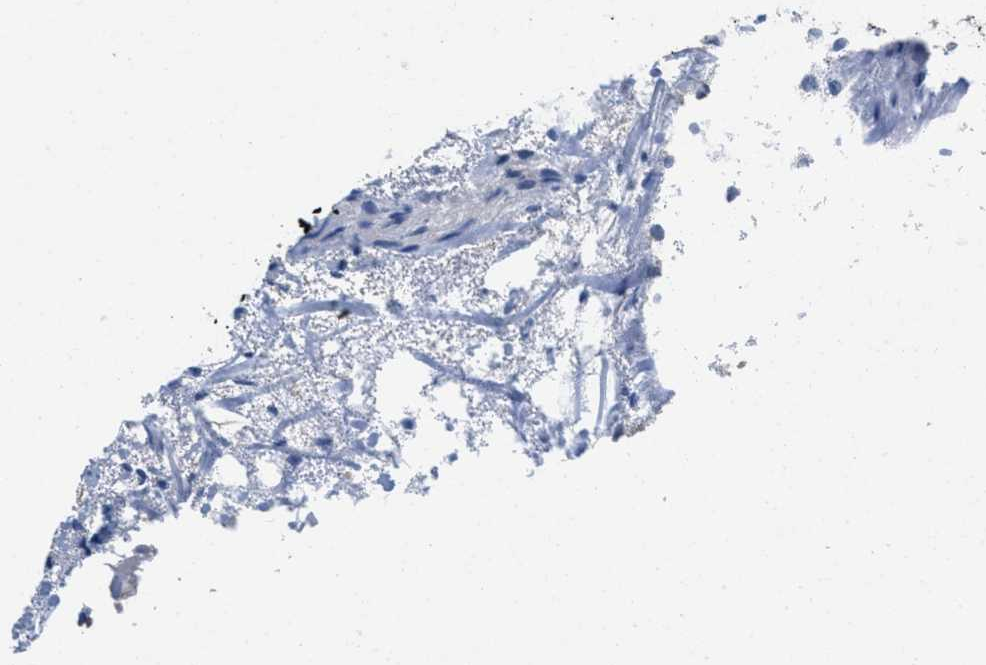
{"staining": {"intensity": "moderate", "quantity": ">75%", "location": "nuclear"}, "tissue": "fallopian tube", "cell_type": "Glandular cells", "image_type": "normal", "snomed": [{"axis": "morphology", "description": "Normal tissue, NOS"}, {"axis": "topography", "description": "Fallopian tube"}], "caption": "This photomicrograph reveals IHC staining of unremarkable human fallopian tube, with medium moderate nuclear positivity in about >75% of glandular cells.", "gene": "CUL4B", "patient": {"sex": "female", "age": 29}}